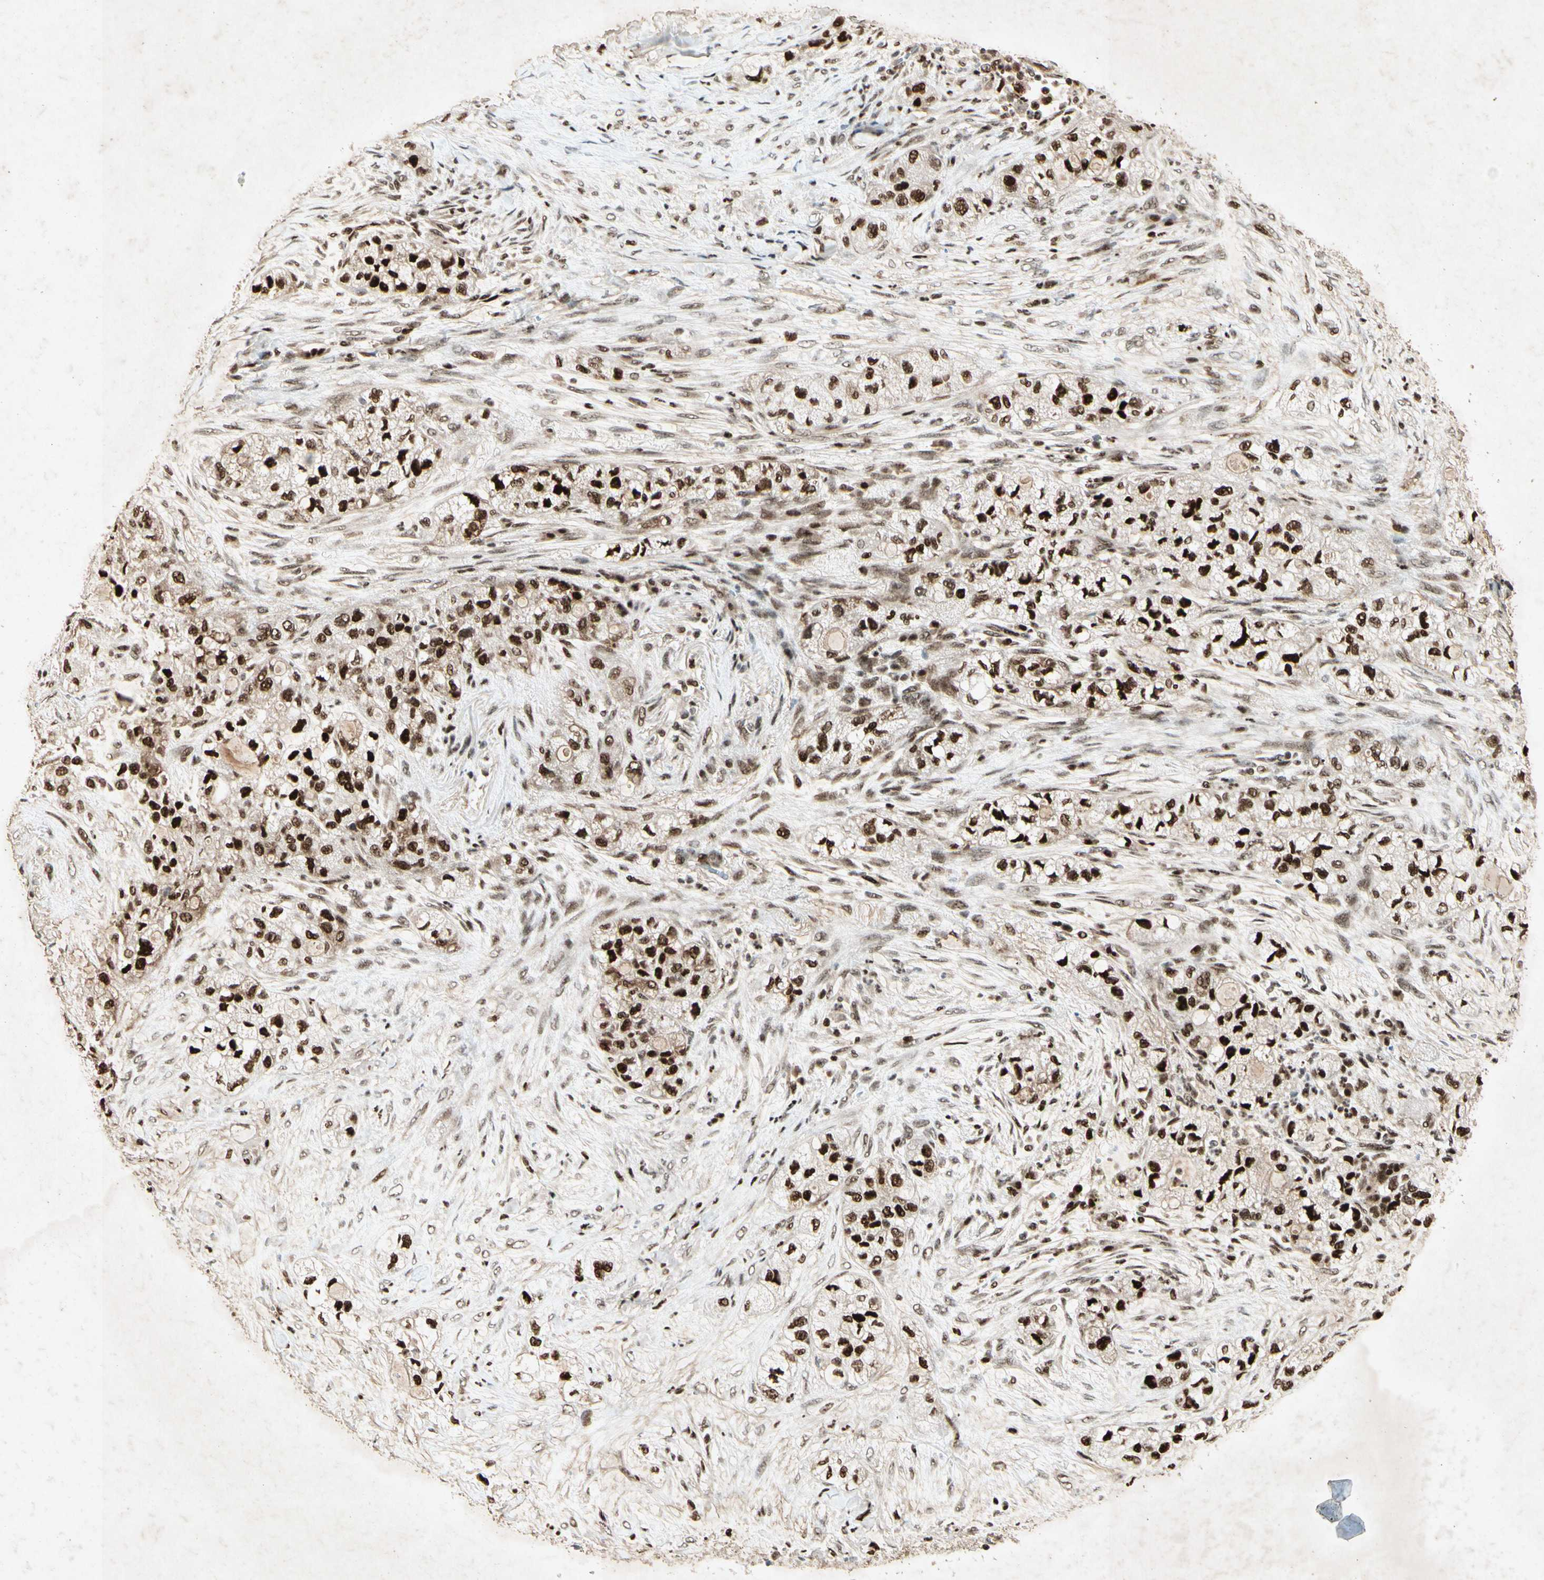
{"staining": {"intensity": "strong", "quantity": ">75%", "location": "nuclear"}, "tissue": "pancreatic cancer", "cell_type": "Tumor cells", "image_type": "cancer", "snomed": [{"axis": "morphology", "description": "Adenocarcinoma, NOS"}, {"axis": "topography", "description": "Pancreas"}], "caption": "This is a histology image of immunohistochemistry staining of pancreatic adenocarcinoma, which shows strong staining in the nuclear of tumor cells.", "gene": "RNF43", "patient": {"sex": "female", "age": 78}}